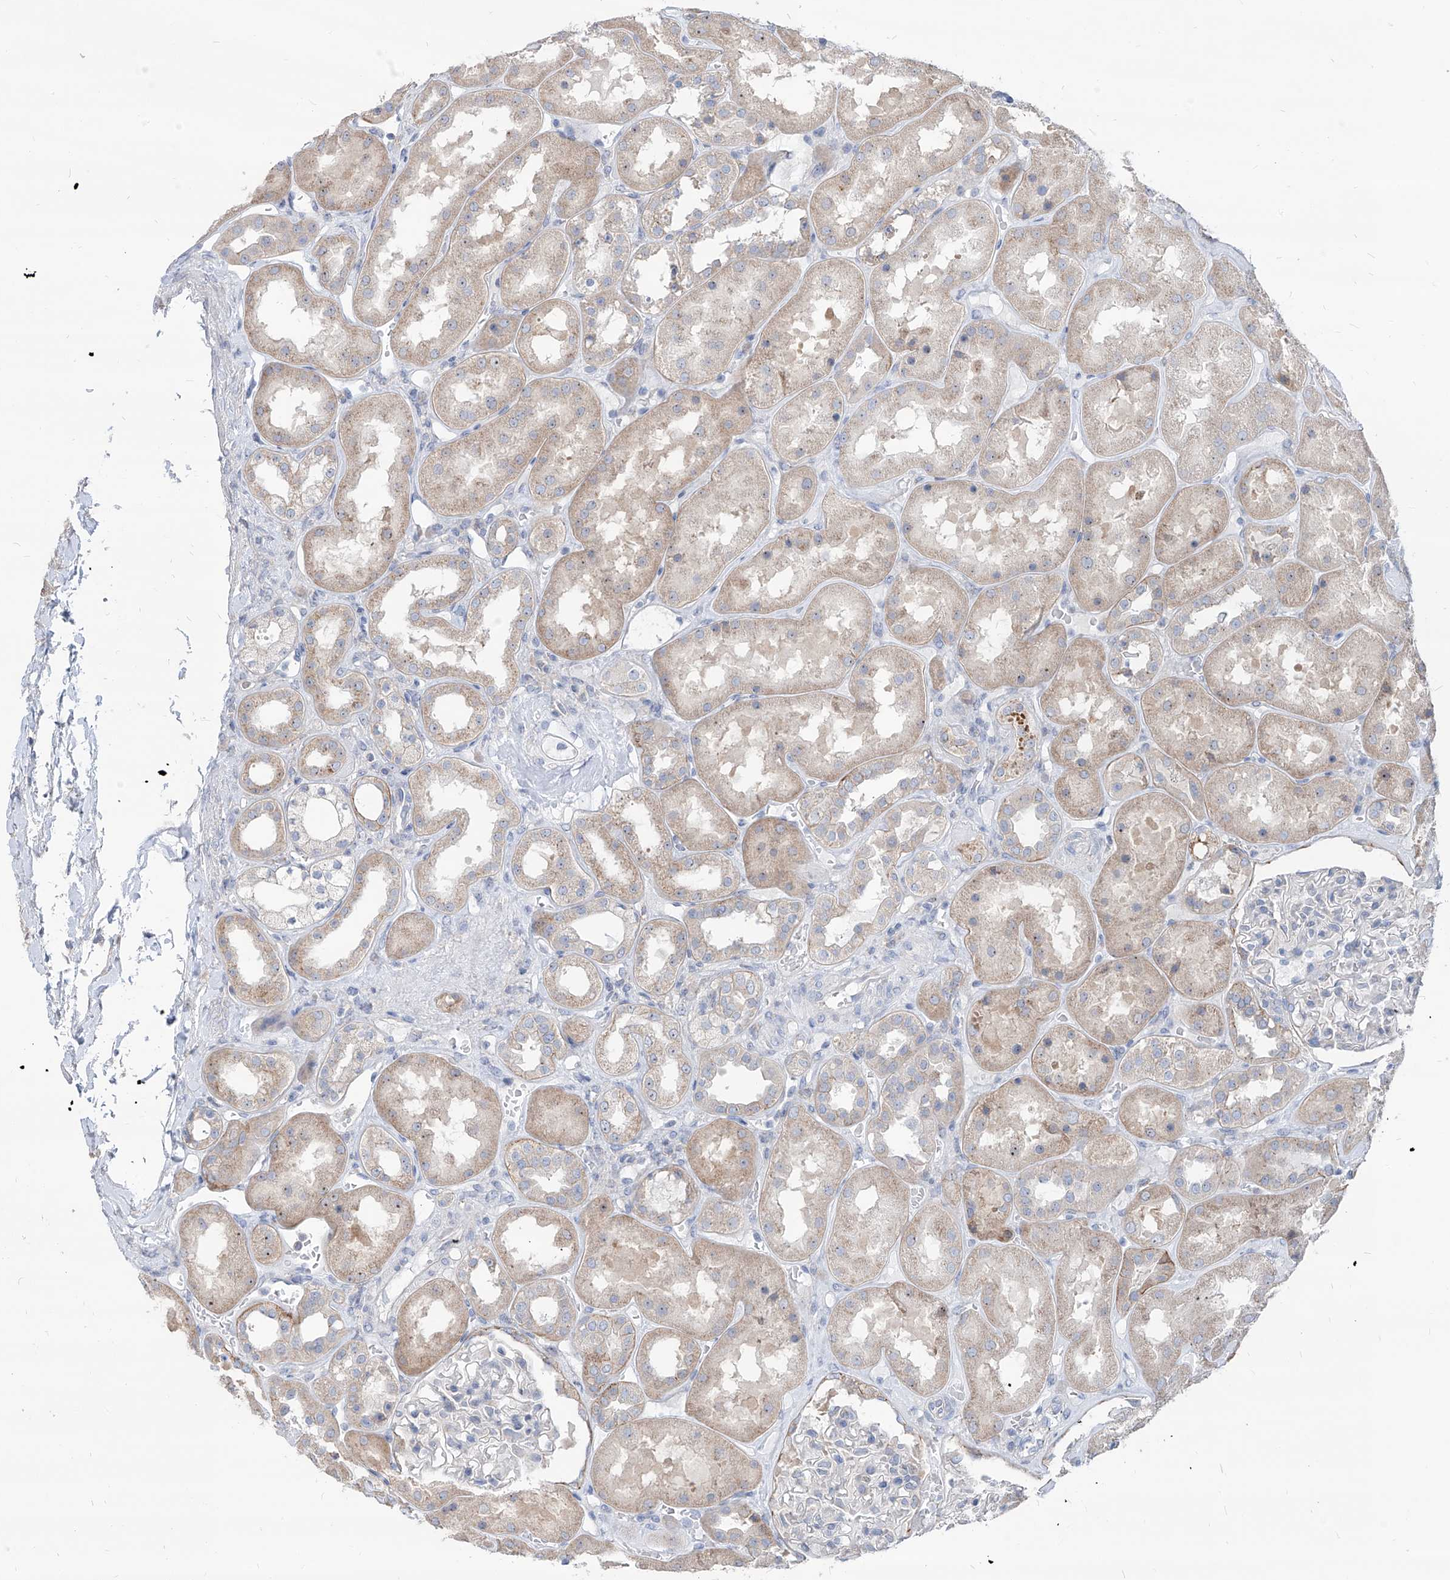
{"staining": {"intensity": "negative", "quantity": "none", "location": "none"}, "tissue": "kidney", "cell_type": "Cells in glomeruli", "image_type": "normal", "snomed": [{"axis": "morphology", "description": "Normal tissue, NOS"}, {"axis": "topography", "description": "Kidney"}], "caption": "Immunohistochemistry of unremarkable human kidney displays no positivity in cells in glomeruli. (IHC, brightfield microscopy, high magnification).", "gene": "AGPS", "patient": {"sex": "male", "age": 70}}